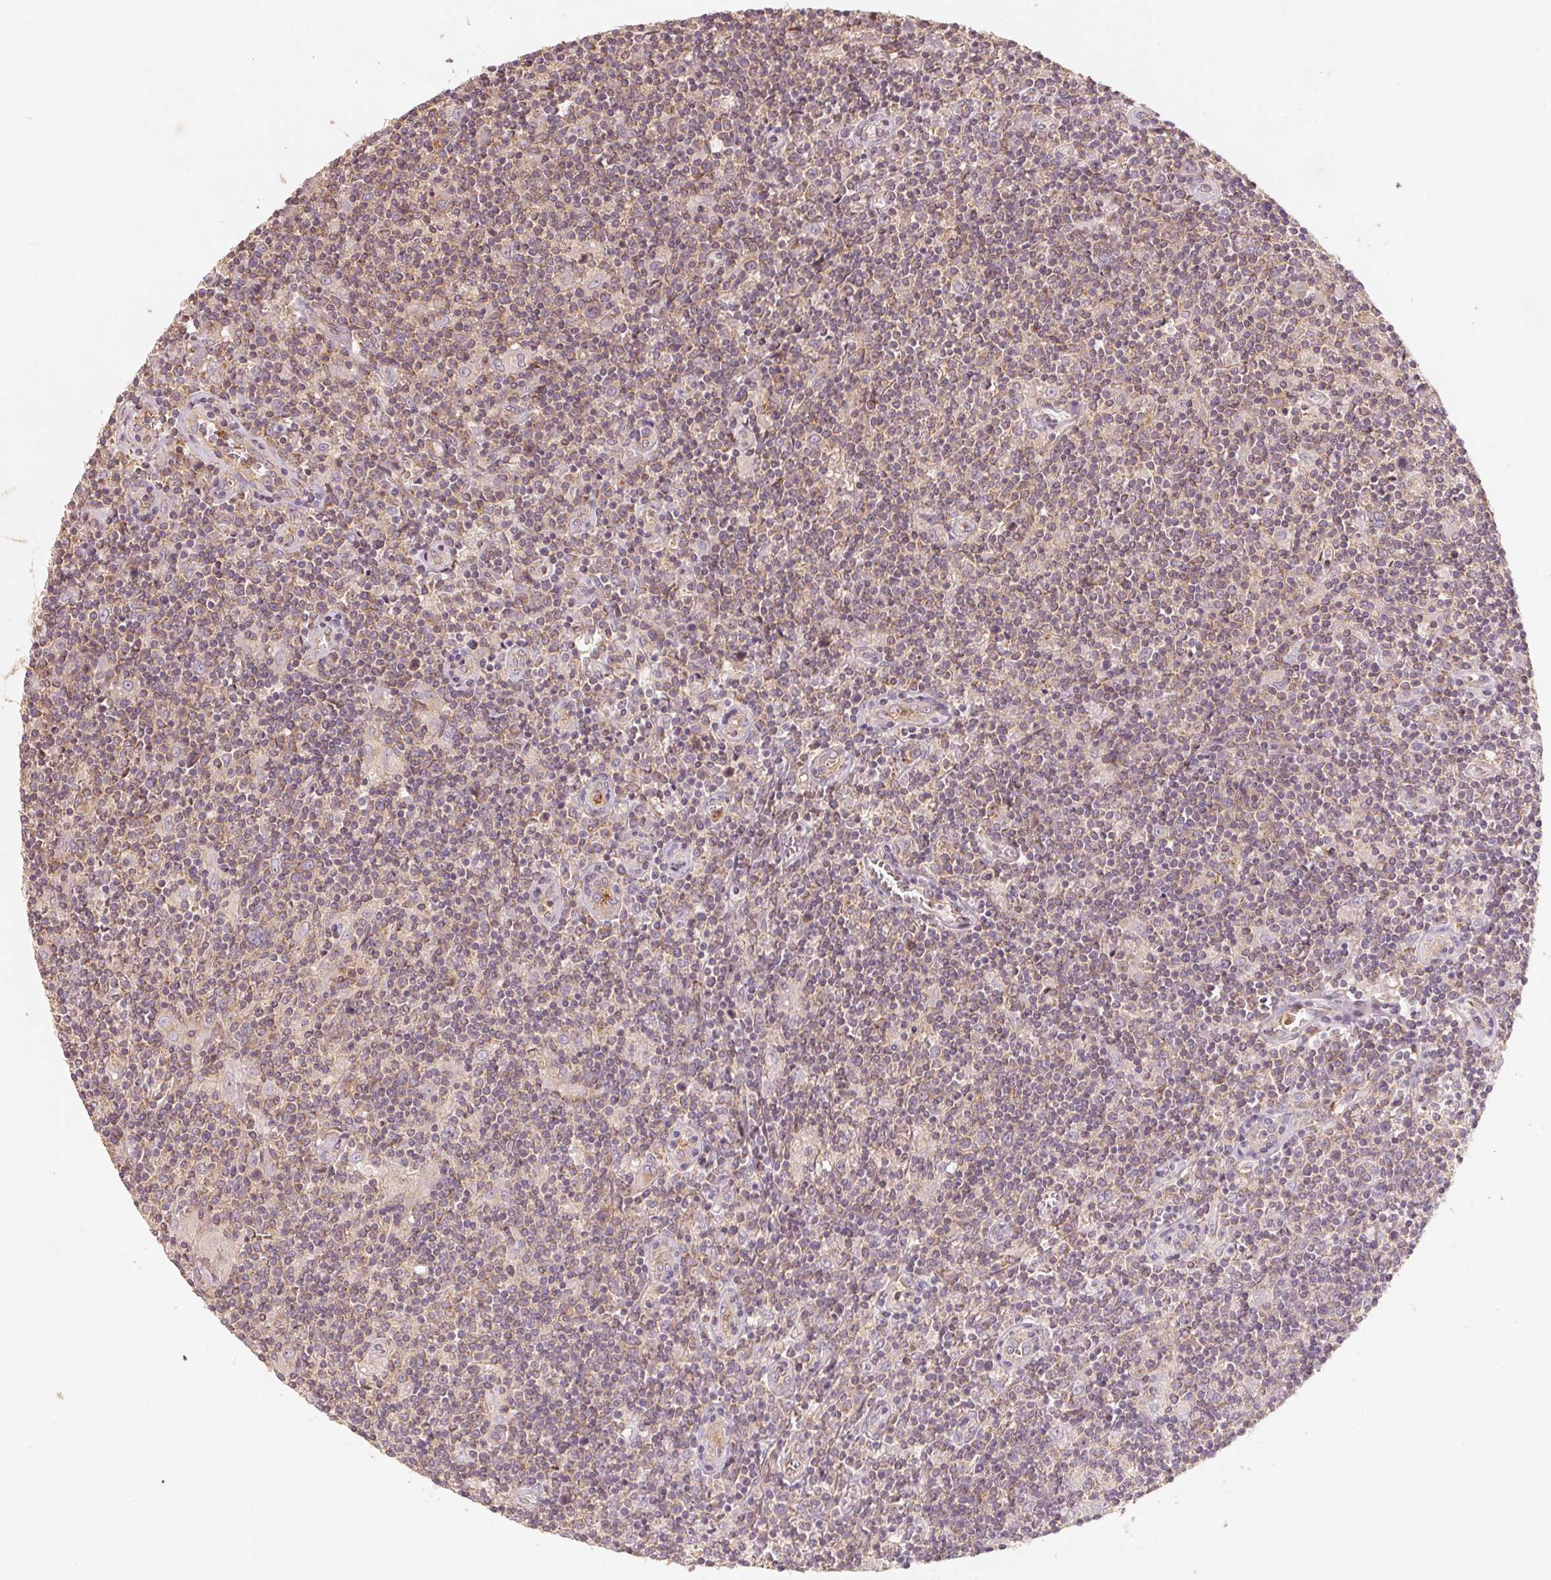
{"staining": {"intensity": "negative", "quantity": "none", "location": "none"}, "tissue": "lymphoma", "cell_type": "Tumor cells", "image_type": "cancer", "snomed": [{"axis": "morphology", "description": "Hodgkin's disease, NOS"}, {"axis": "topography", "description": "Lymph node"}], "caption": "There is no significant positivity in tumor cells of Hodgkin's disease.", "gene": "AP1S1", "patient": {"sex": "male", "age": 40}}